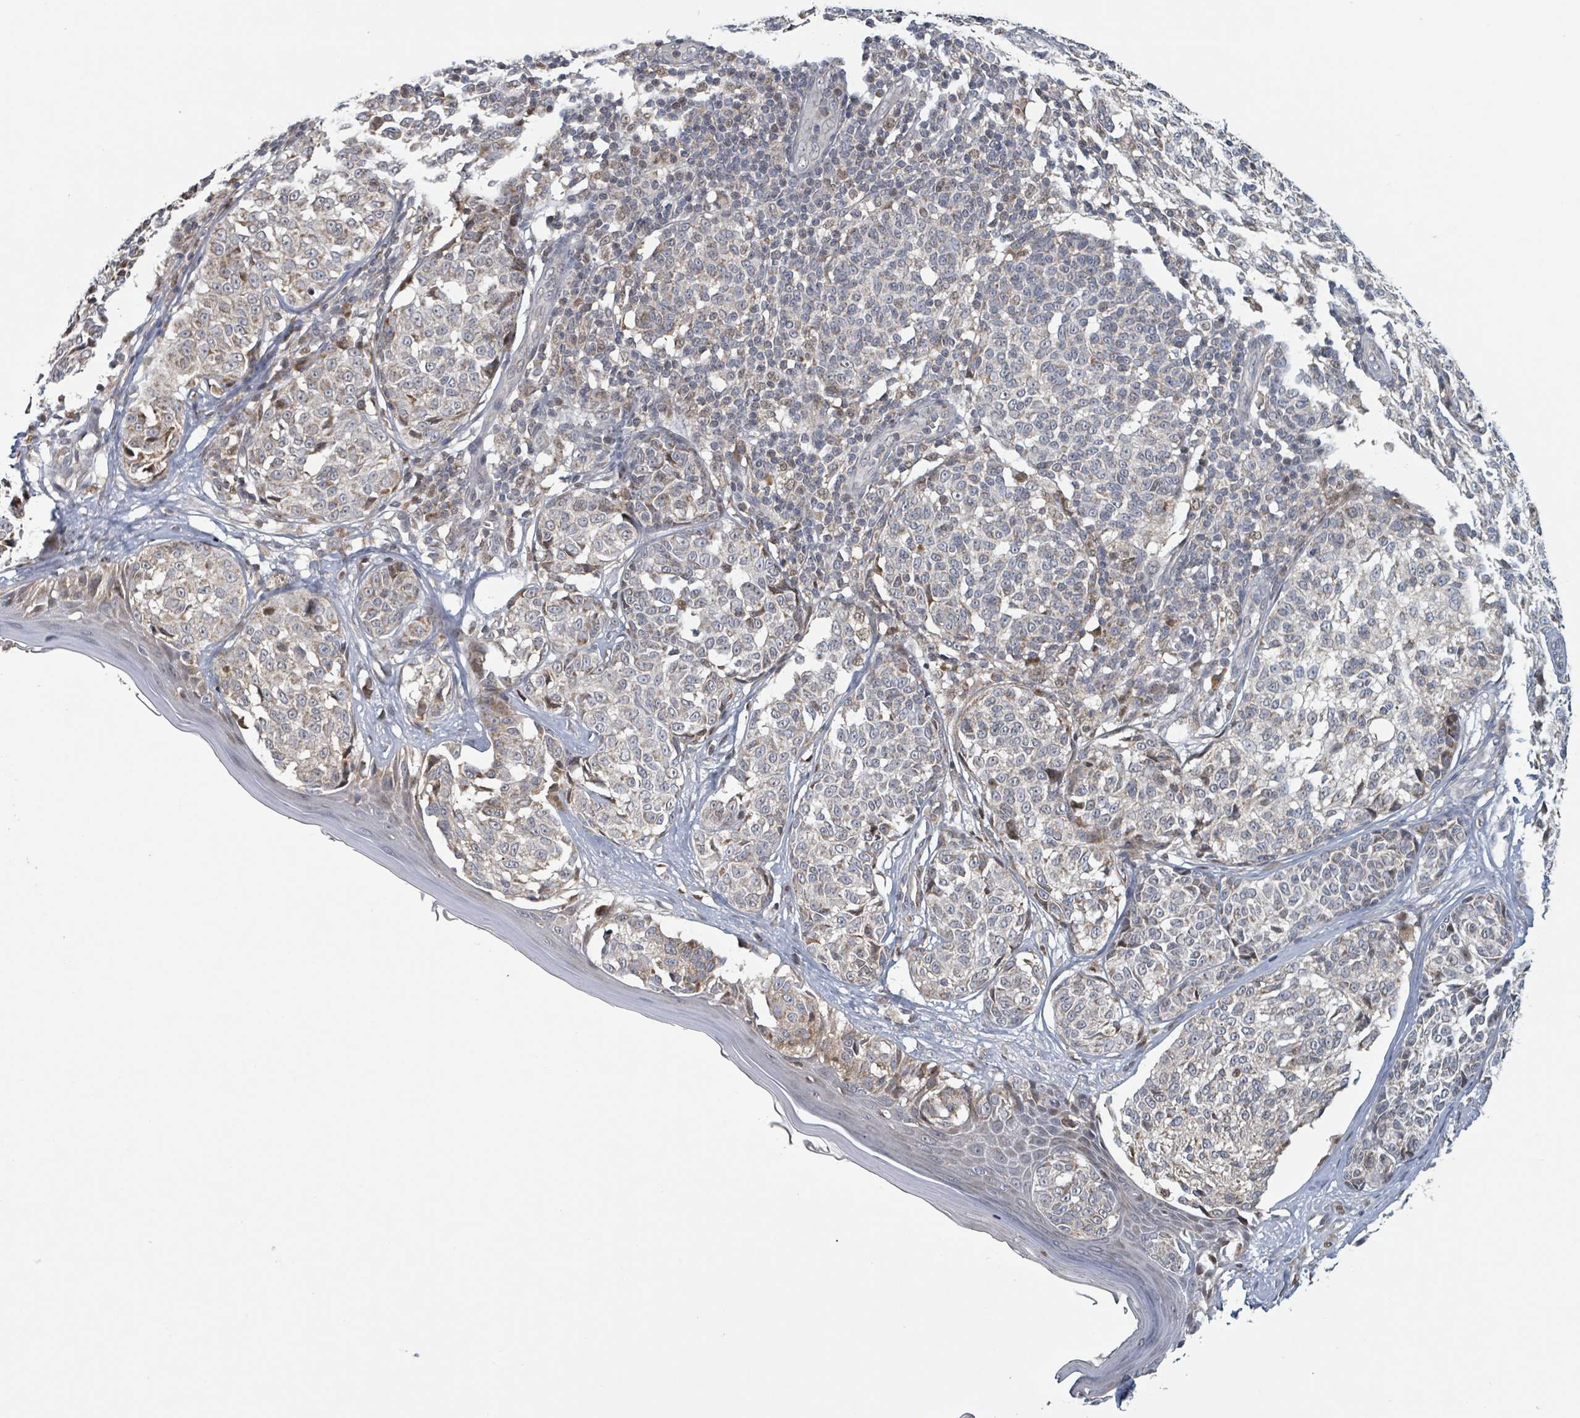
{"staining": {"intensity": "moderate", "quantity": "<25%", "location": "cytoplasmic/membranous"}, "tissue": "melanoma", "cell_type": "Tumor cells", "image_type": "cancer", "snomed": [{"axis": "morphology", "description": "Malignant melanoma, NOS"}, {"axis": "topography", "description": "Skin of upper extremity"}], "caption": "Immunohistochemistry (IHC) (DAB (3,3'-diaminobenzidine)) staining of melanoma demonstrates moderate cytoplasmic/membranous protein positivity in about <25% of tumor cells.", "gene": "HIVEP1", "patient": {"sex": "male", "age": 40}}